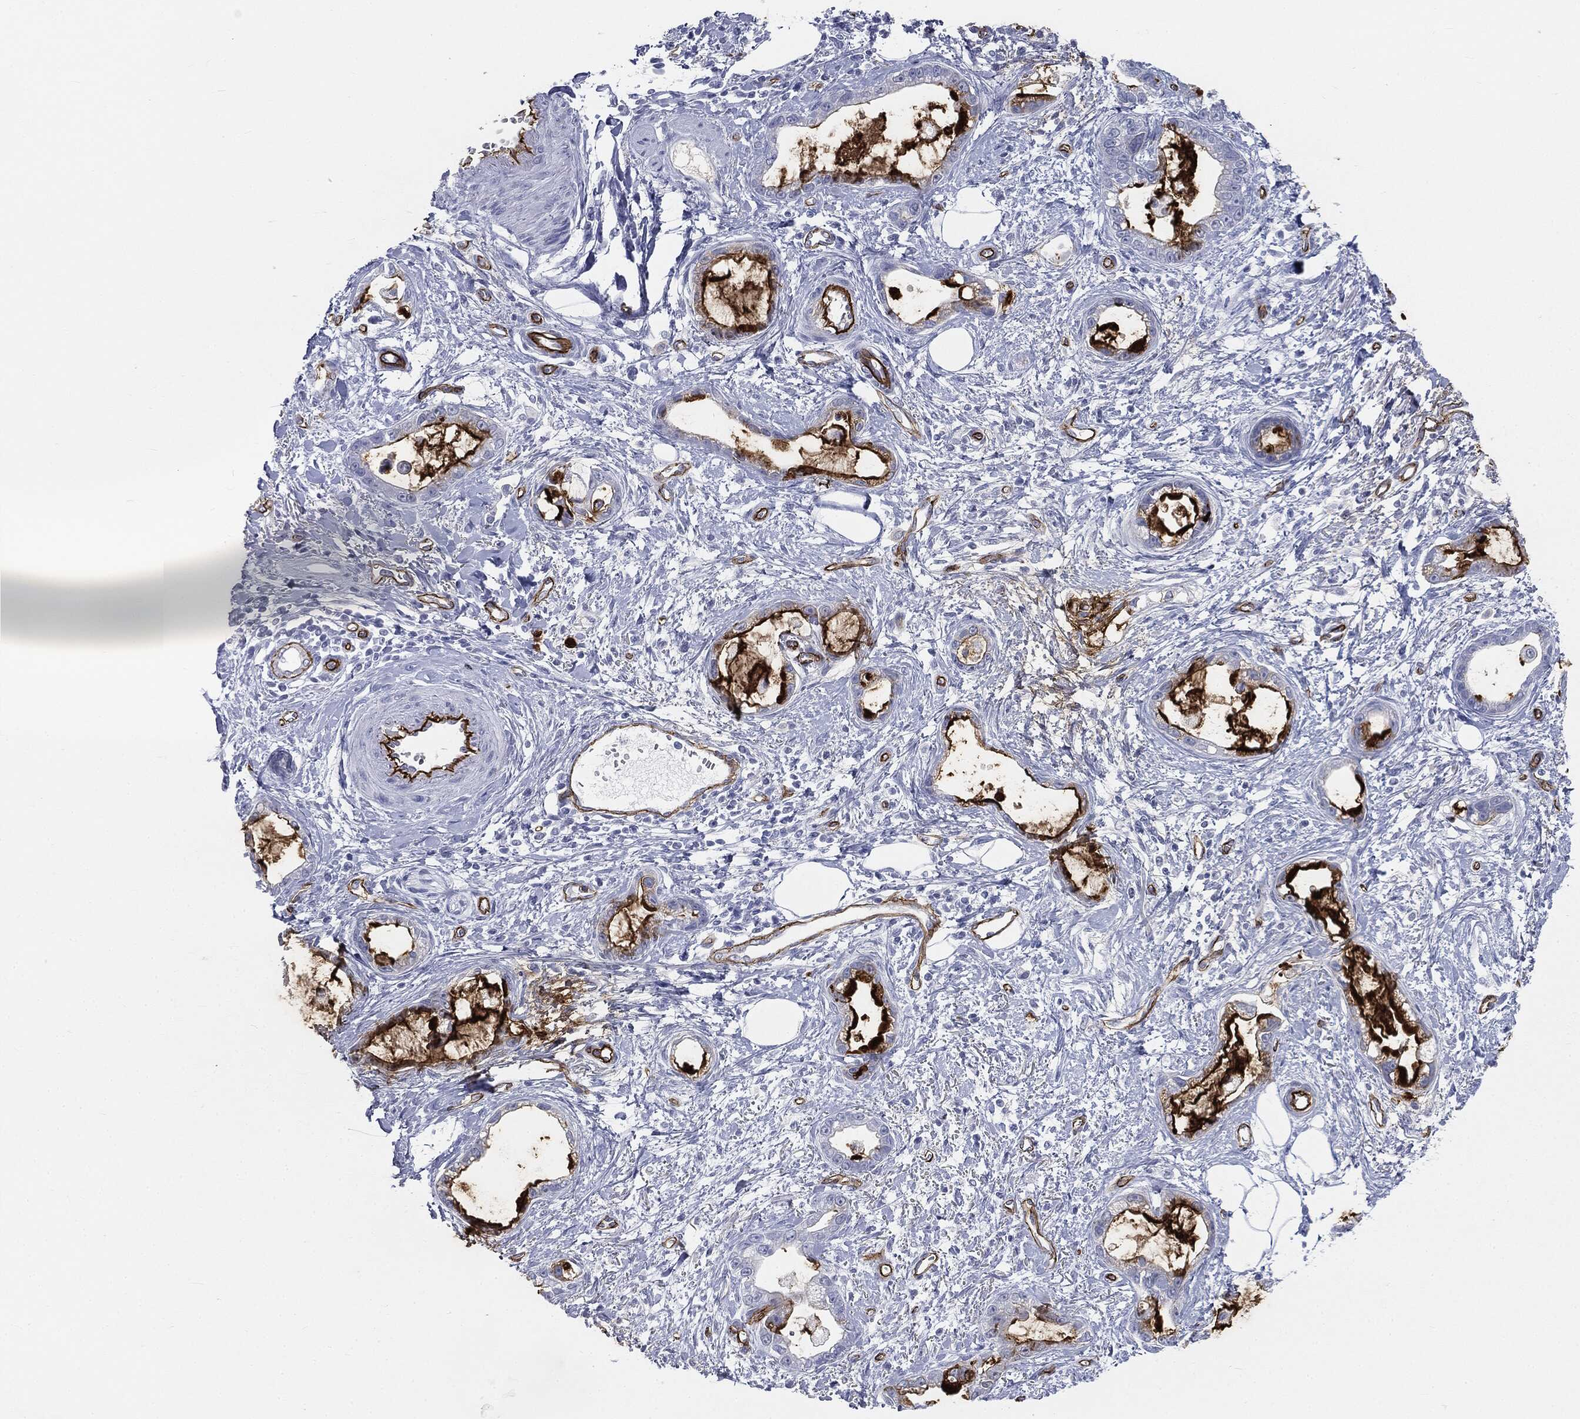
{"staining": {"intensity": "strong", "quantity": "<25%", "location": "cytoplasmic/membranous"}, "tissue": "stomach cancer", "cell_type": "Tumor cells", "image_type": "cancer", "snomed": [{"axis": "morphology", "description": "Adenocarcinoma, NOS"}, {"axis": "topography", "description": "Stomach"}], "caption": "Adenocarcinoma (stomach) stained for a protein (brown) shows strong cytoplasmic/membranous positive staining in approximately <25% of tumor cells.", "gene": "MUC5AC", "patient": {"sex": "male", "age": 55}}